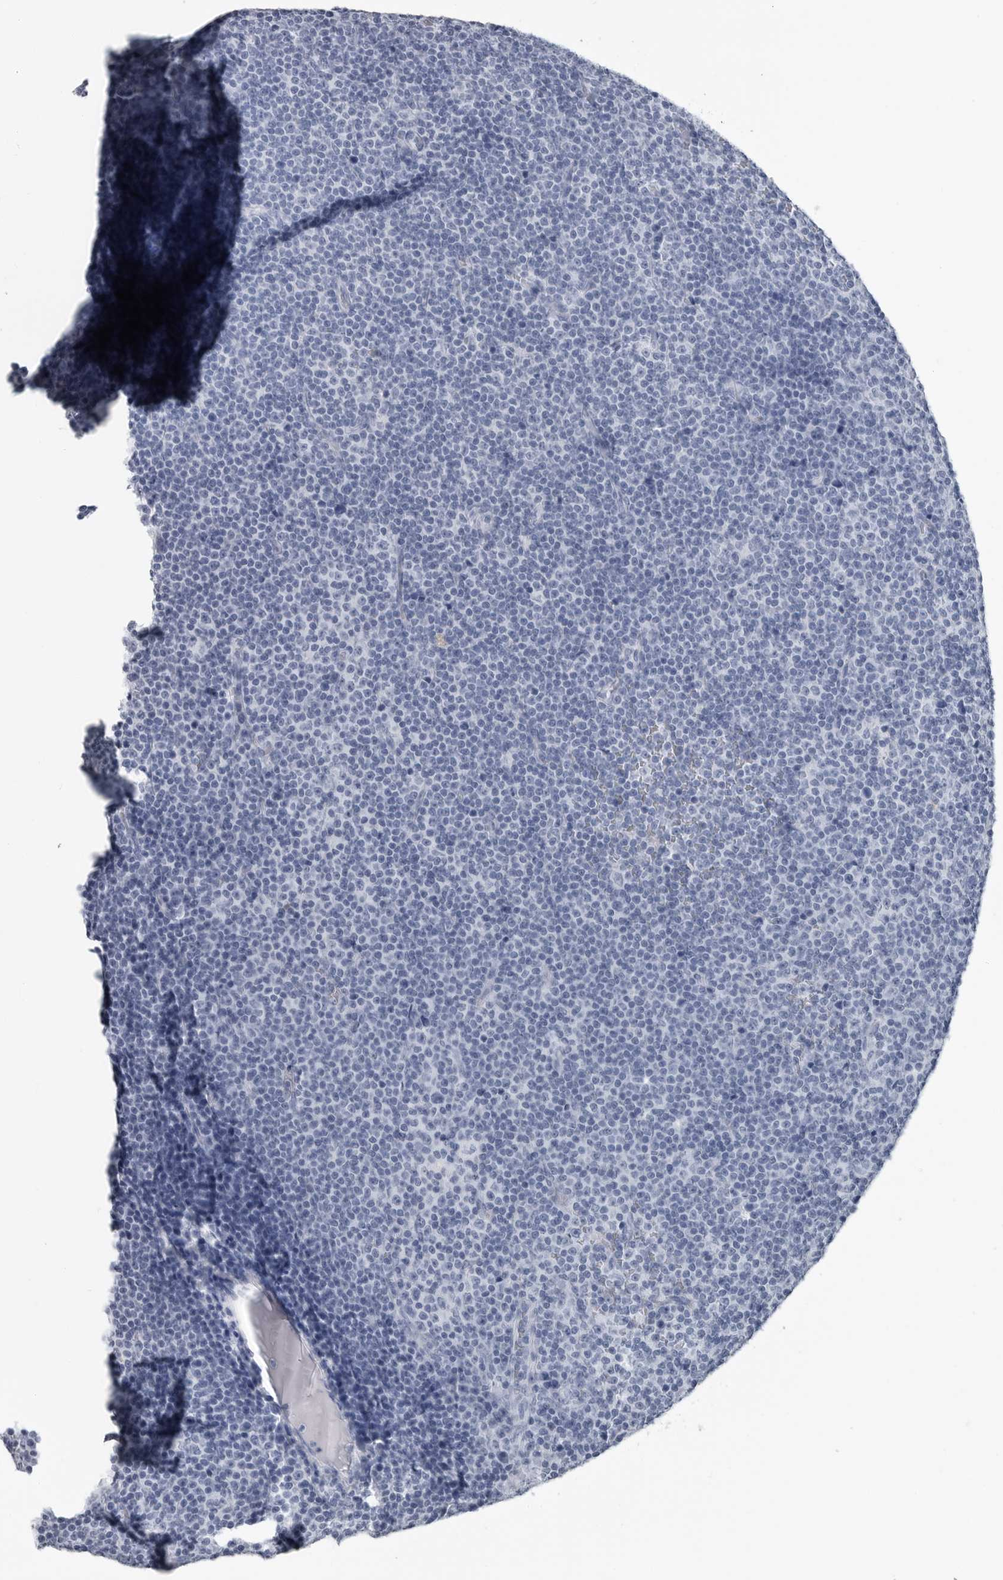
{"staining": {"intensity": "negative", "quantity": "none", "location": "none"}, "tissue": "lymphoma", "cell_type": "Tumor cells", "image_type": "cancer", "snomed": [{"axis": "morphology", "description": "Malignant lymphoma, non-Hodgkin's type, Low grade"}, {"axis": "topography", "description": "Lymph node"}], "caption": "Tumor cells show no significant staining in lymphoma.", "gene": "AMPD1", "patient": {"sex": "female", "age": 67}}